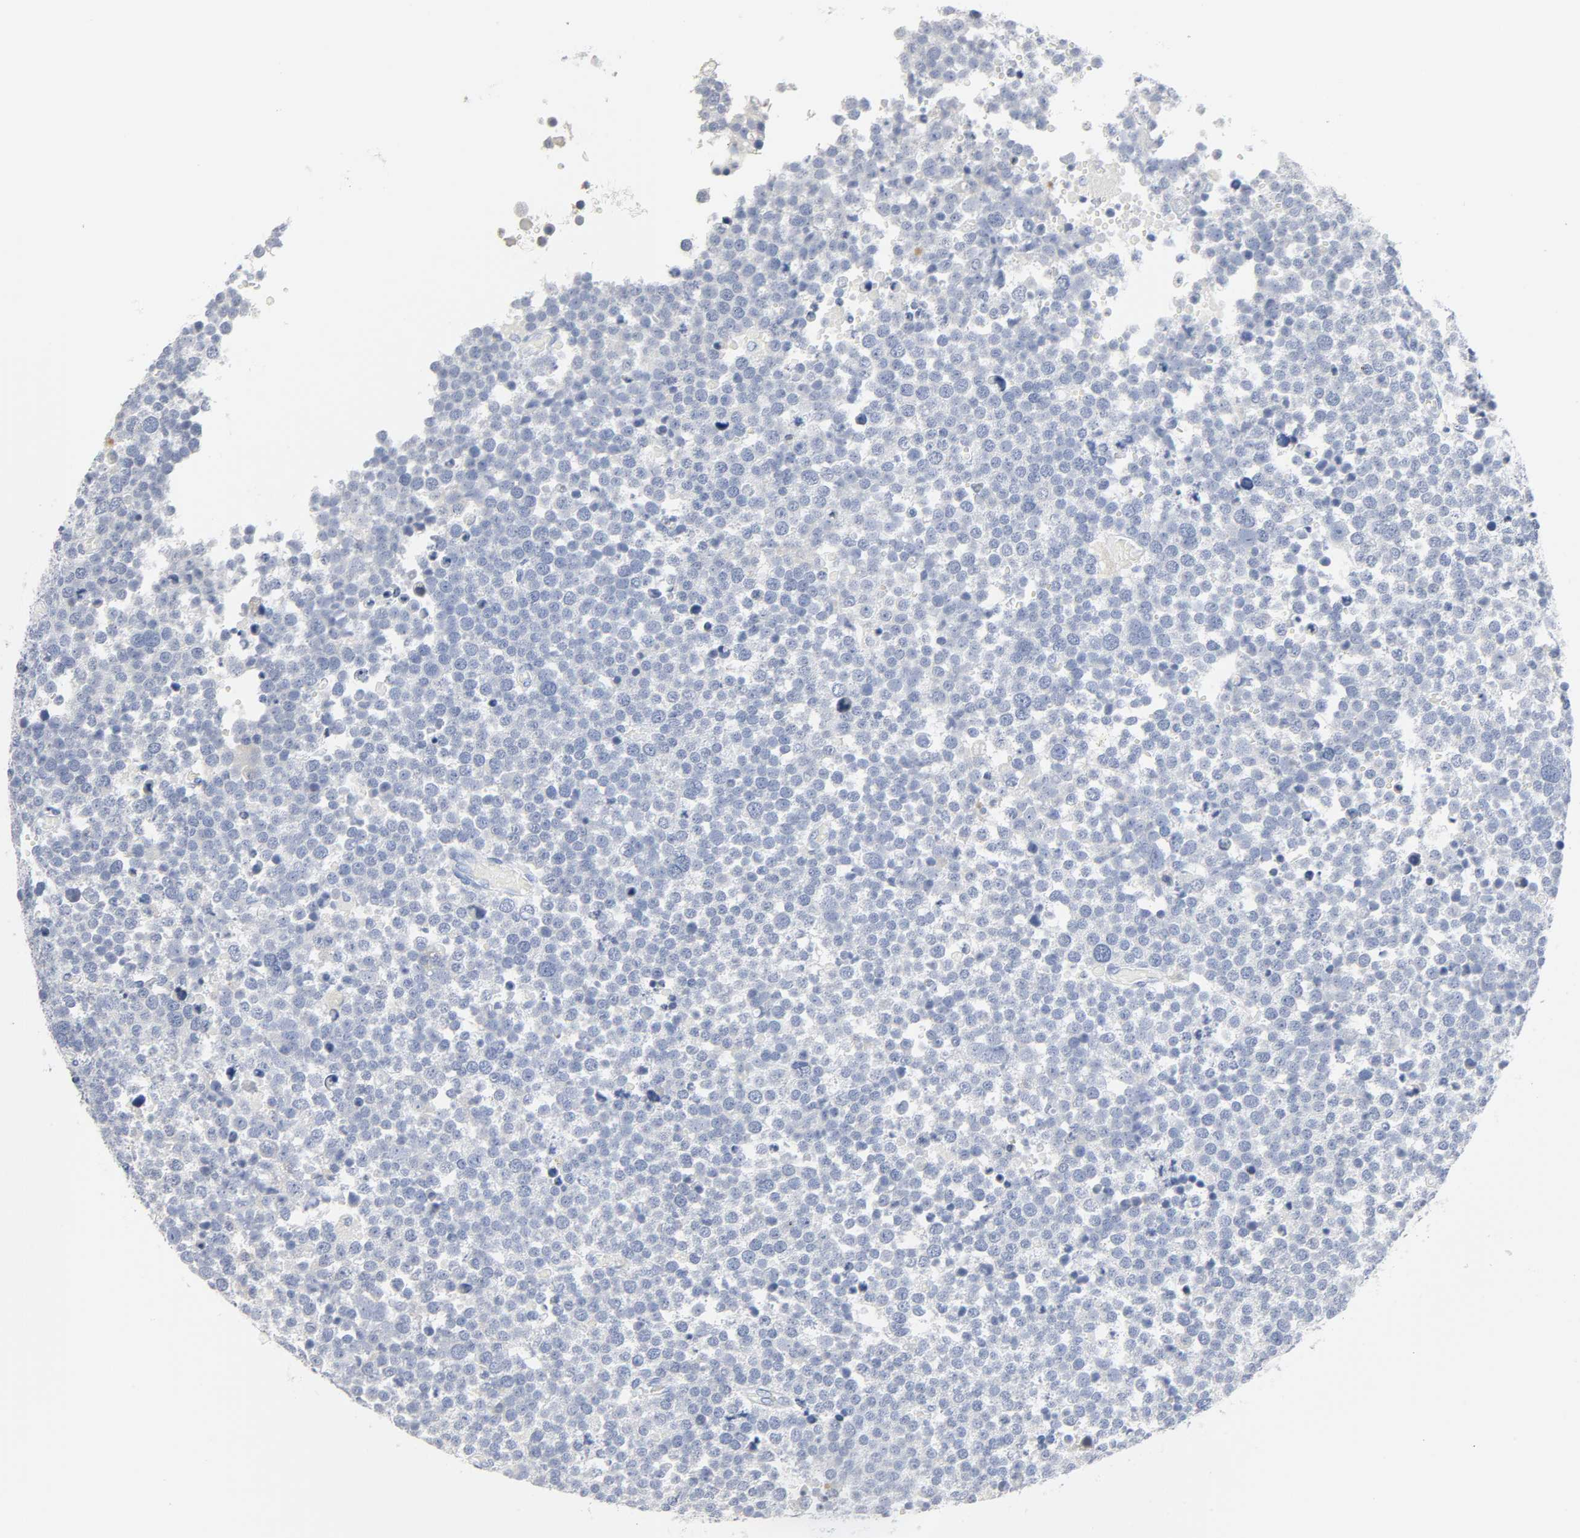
{"staining": {"intensity": "negative", "quantity": "none", "location": "none"}, "tissue": "testis cancer", "cell_type": "Tumor cells", "image_type": "cancer", "snomed": [{"axis": "morphology", "description": "Seminoma, NOS"}, {"axis": "topography", "description": "Testis"}], "caption": "IHC of human testis seminoma exhibits no expression in tumor cells.", "gene": "ACP3", "patient": {"sex": "male", "age": 71}}